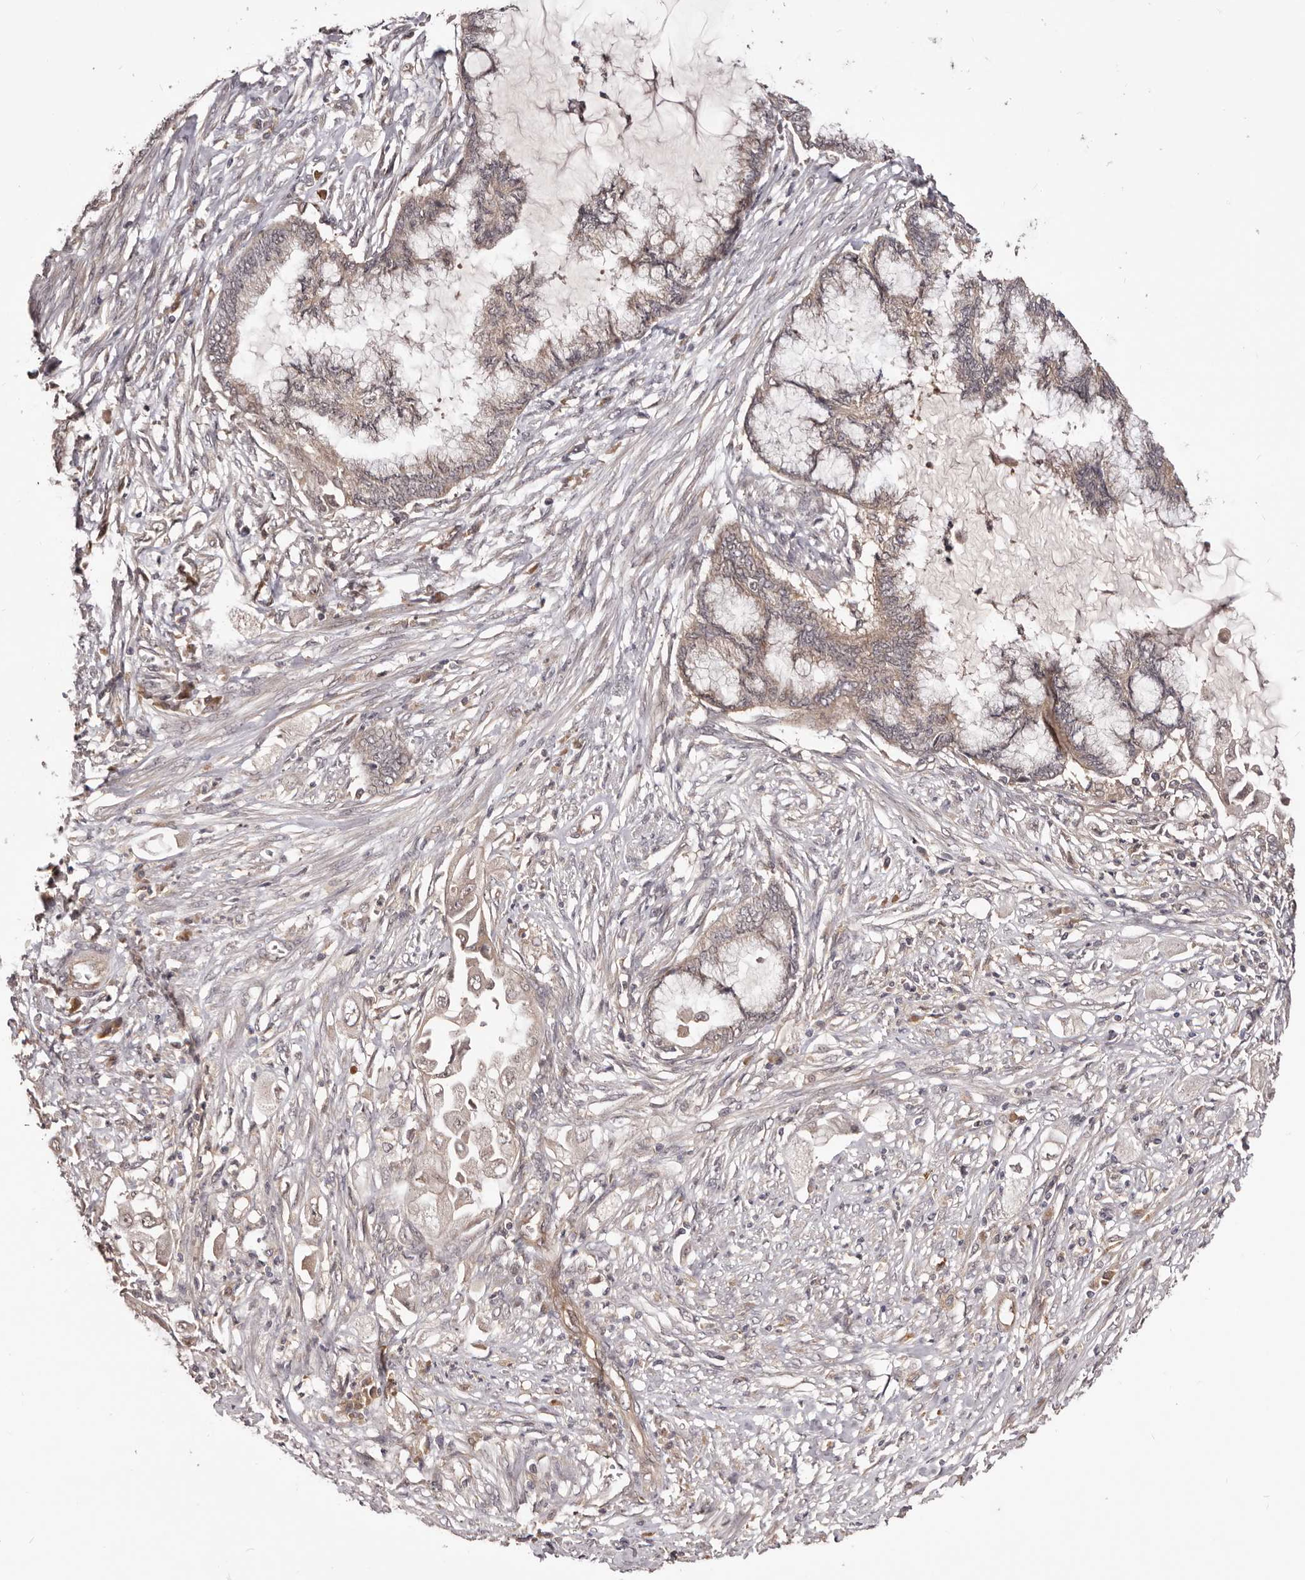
{"staining": {"intensity": "weak", "quantity": ">75%", "location": "cytoplasmic/membranous"}, "tissue": "endometrial cancer", "cell_type": "Tumor cells", "image_type": "cancer", "snomed": [{"axis": "morphology", "description": "Adenocarcinoma, NOS"}, {"axis": "topography", "description": "Endometrium"}], "caption": "The immunohistochemical stain highlights weak cytoplasmic/membranous expression in tumor cells of endometrial cancer tissue. The staining was performed using DAB to visualize the protein expression in brown, while the nuclei were stained in blue with hematoxylin (Magnification: 20x).", "gene": "MDP1", "patient": {"sex": "female", "age": 86}}